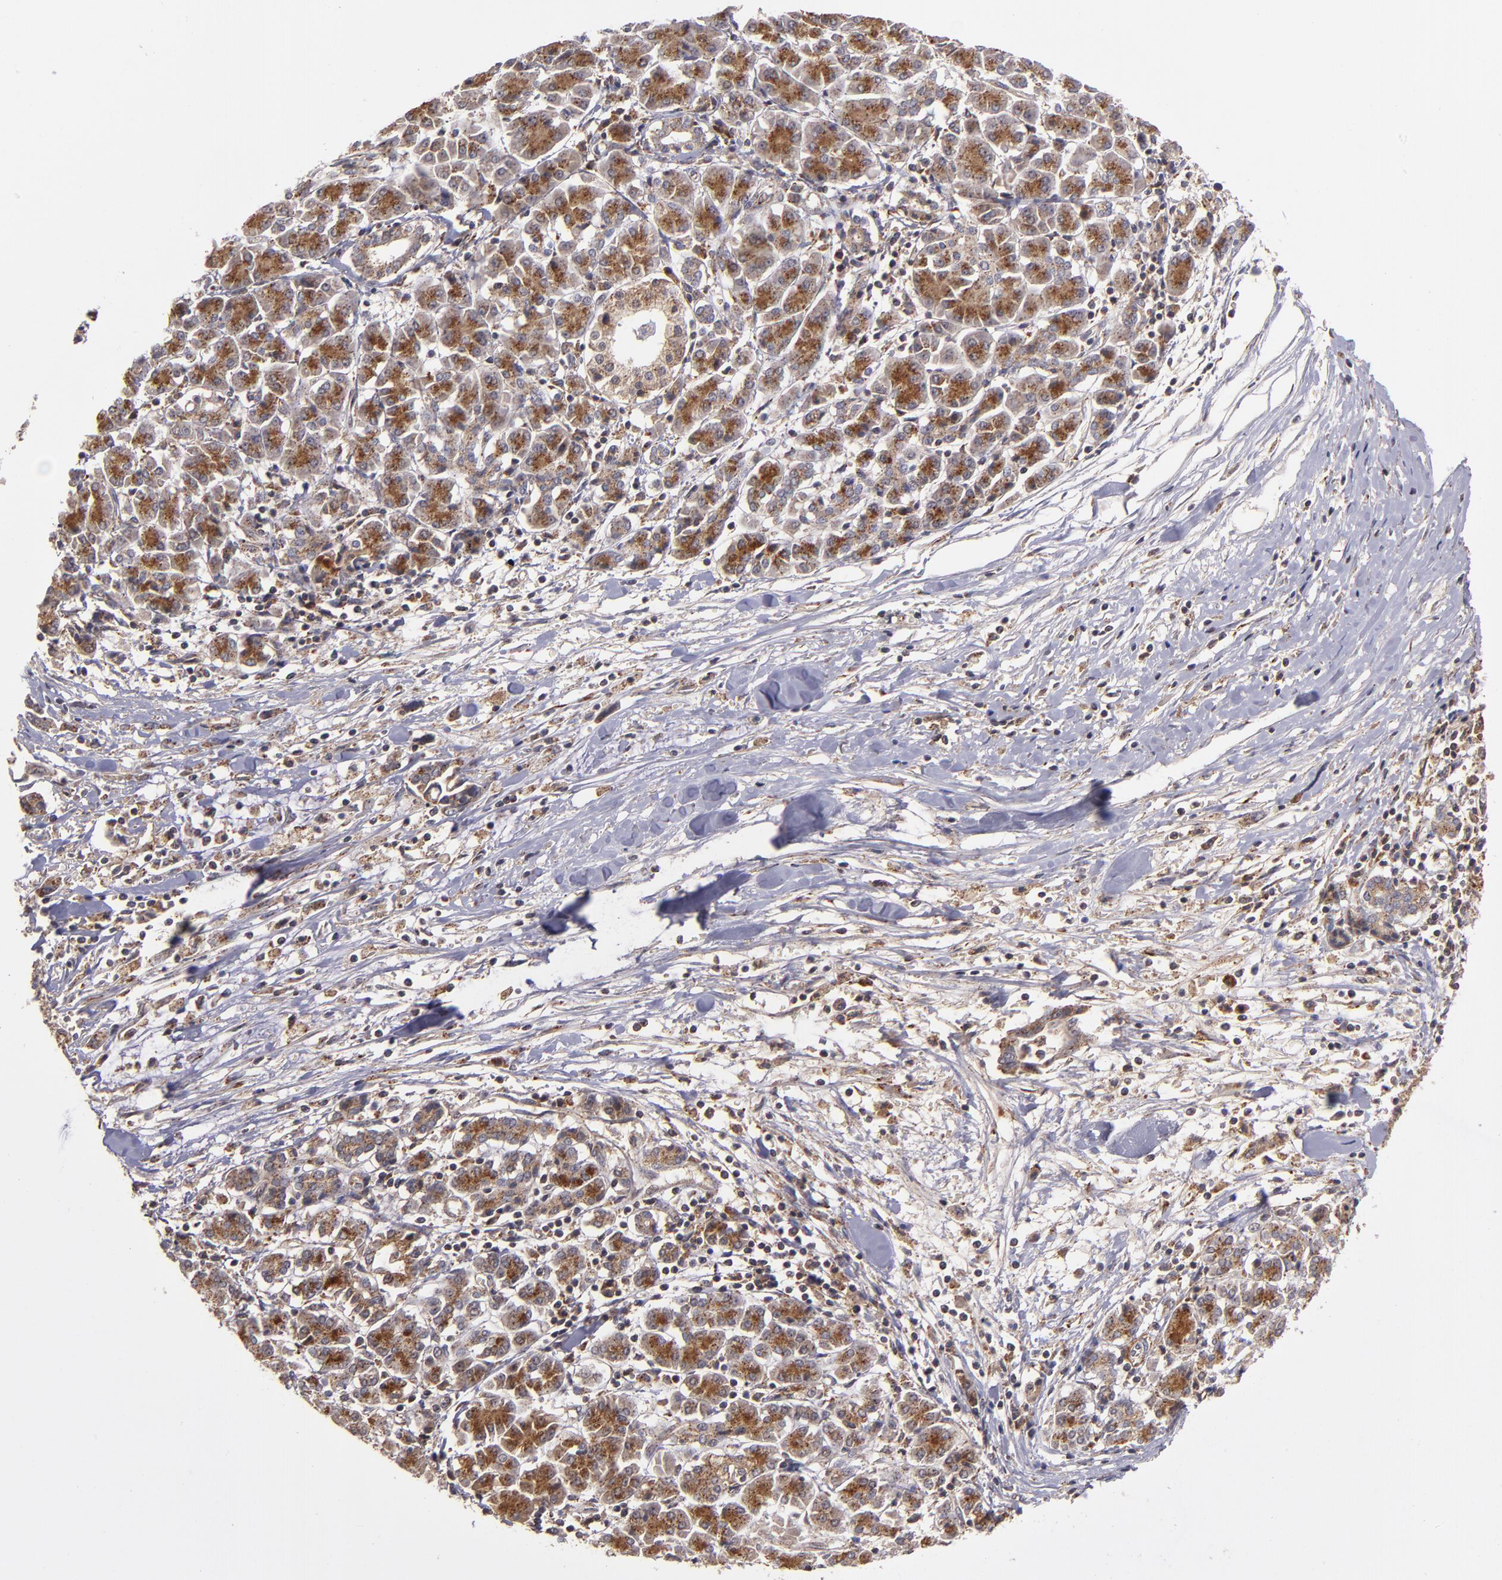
{"staining": {"intensity": "moderate", "quantity": "25%-75%", "location": "cytoplasmic/membranous"}, "tissue": "pancreatic cancer", "cell_type": "Tumor cells", "image_type": "cancer", "snomed": [{"axis": "morphology", "description": "Adenocarcinoma, NOS"}, {"axis": "topography", "description": "Pancreas"}], "caption": "This is an image of immunohistochemistry (IHC) staining of pancreatic cancer (adenocarcinoma), which shows moderate positivity in the cytoplasmic/membranous of tumor cells.", "gene": "ZFYVE1", "patient": {"sex": "female", "age": 57}}